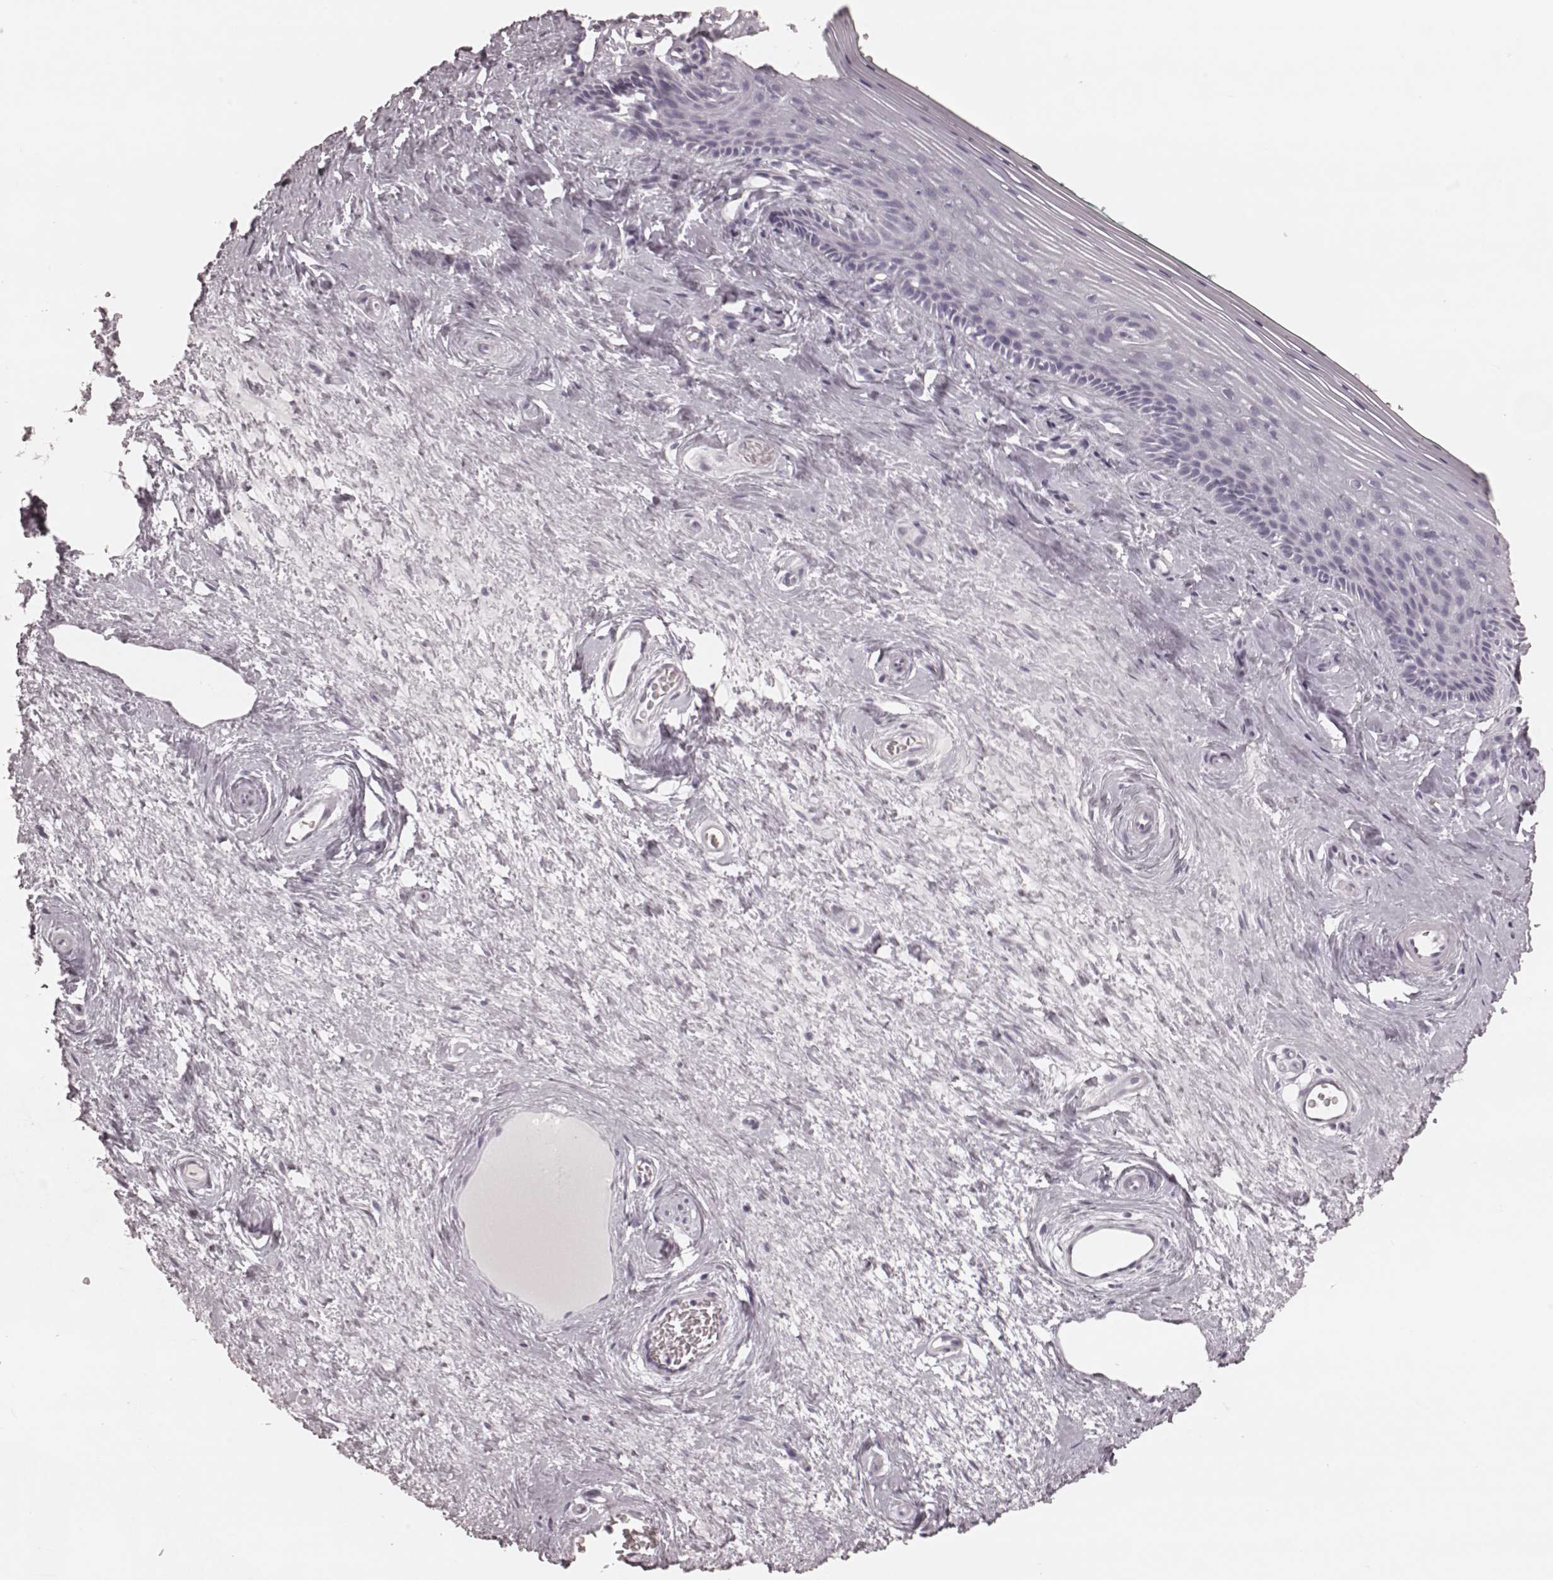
{"staining": {"intensity": "negative", "quantity": "none", "location": "none"}, "tissue": "vagina", "cell_type": "Squamous epithelial cells", "image_type": "normal", "snomed": [{"axis": "morphology", "description": "Normal tissue, NOS"}, {"axis": "topography", "description": "Vagina"}], "caption": "Immunohistochemistry histopathology image of normal vagina: human vagina stained with DAB exhibits no significant protein expression in squamous epithelial cells. Nuclei are stained in blue.", "gene": "KRT74", "patient": {"sex": "female", "age": 45}}